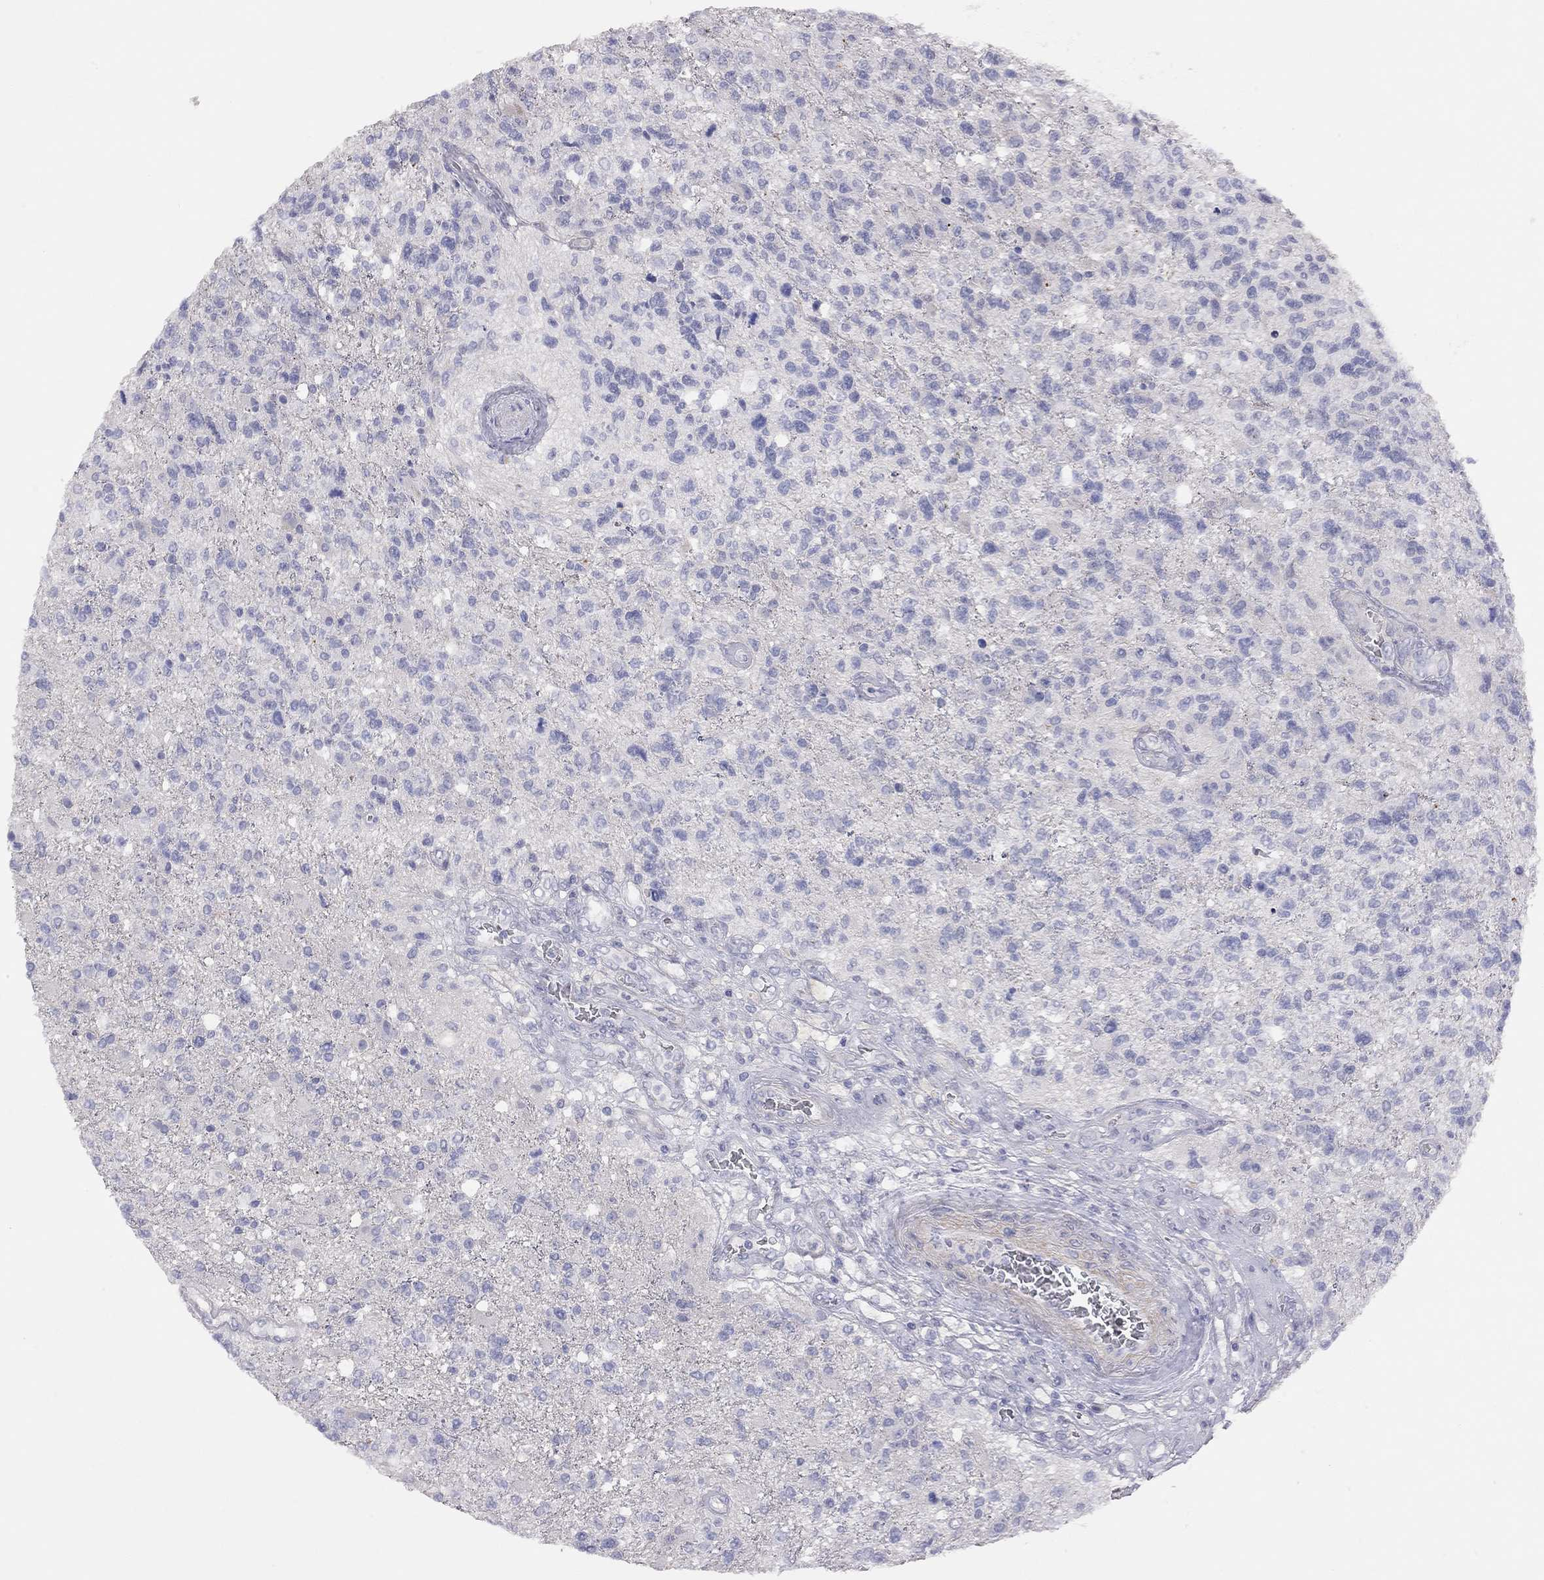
{"staining": {"intensity": "negative", "quantity": "none", "location": "none"}, "tissue": "glioma", "cell_type": "Tumor cells", "image_type": "cancer", "snomed": [{"axis": "morphology", "description": "Glioma, malignant, High grade"}, {"axis": "topography", "description": "Brain"}], "caption": "Tumor cells are negative for brown protein staining in glioma.", "gene": "ADCYAP1", "patient": {"sex": "male", "age": 56}}